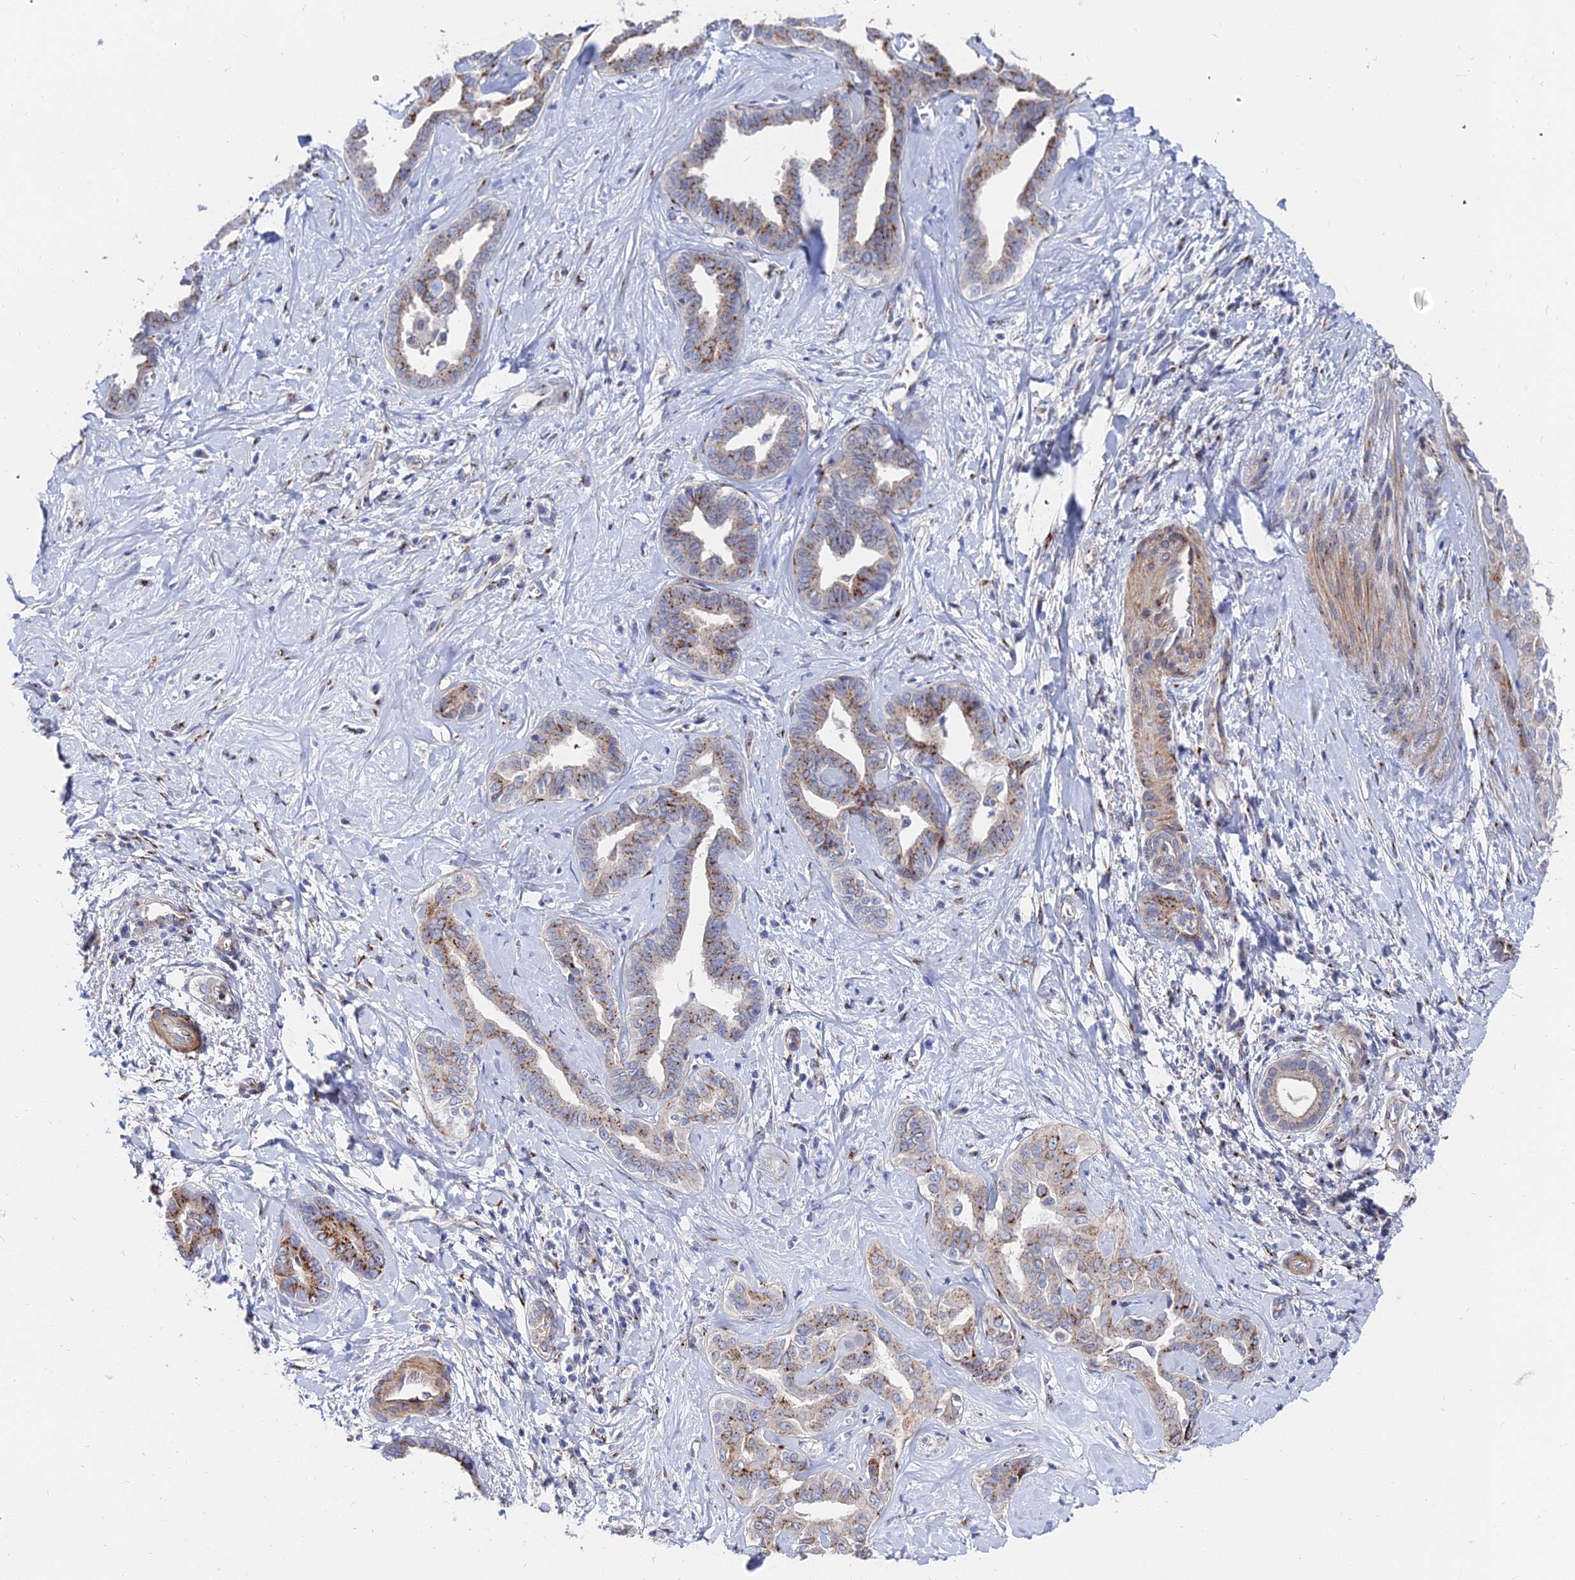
{"staining": {"intensity": "moderate", "quantity": ">75%", "location": "cytoplasmic/membranous"}, "tissue": "liver cancer", "cell_type": "Tumor cells", "image_type": "cancer", "snomed": [{"axis": "morphology", "description": "Cholangiocarcinoma"}, {"axis": "topography", "description": "Liver"}], "caption": "A brown stain highlights moderate cytoplasmic/membranous positivity of a protein in human liver cancer tumor cells. (DAB (3,3'-diaminobenzidine) IHC with brightfield microscopy, high magnification).", "gene": "BORCS8", "patient": {"sex": "female", "age": 77}}